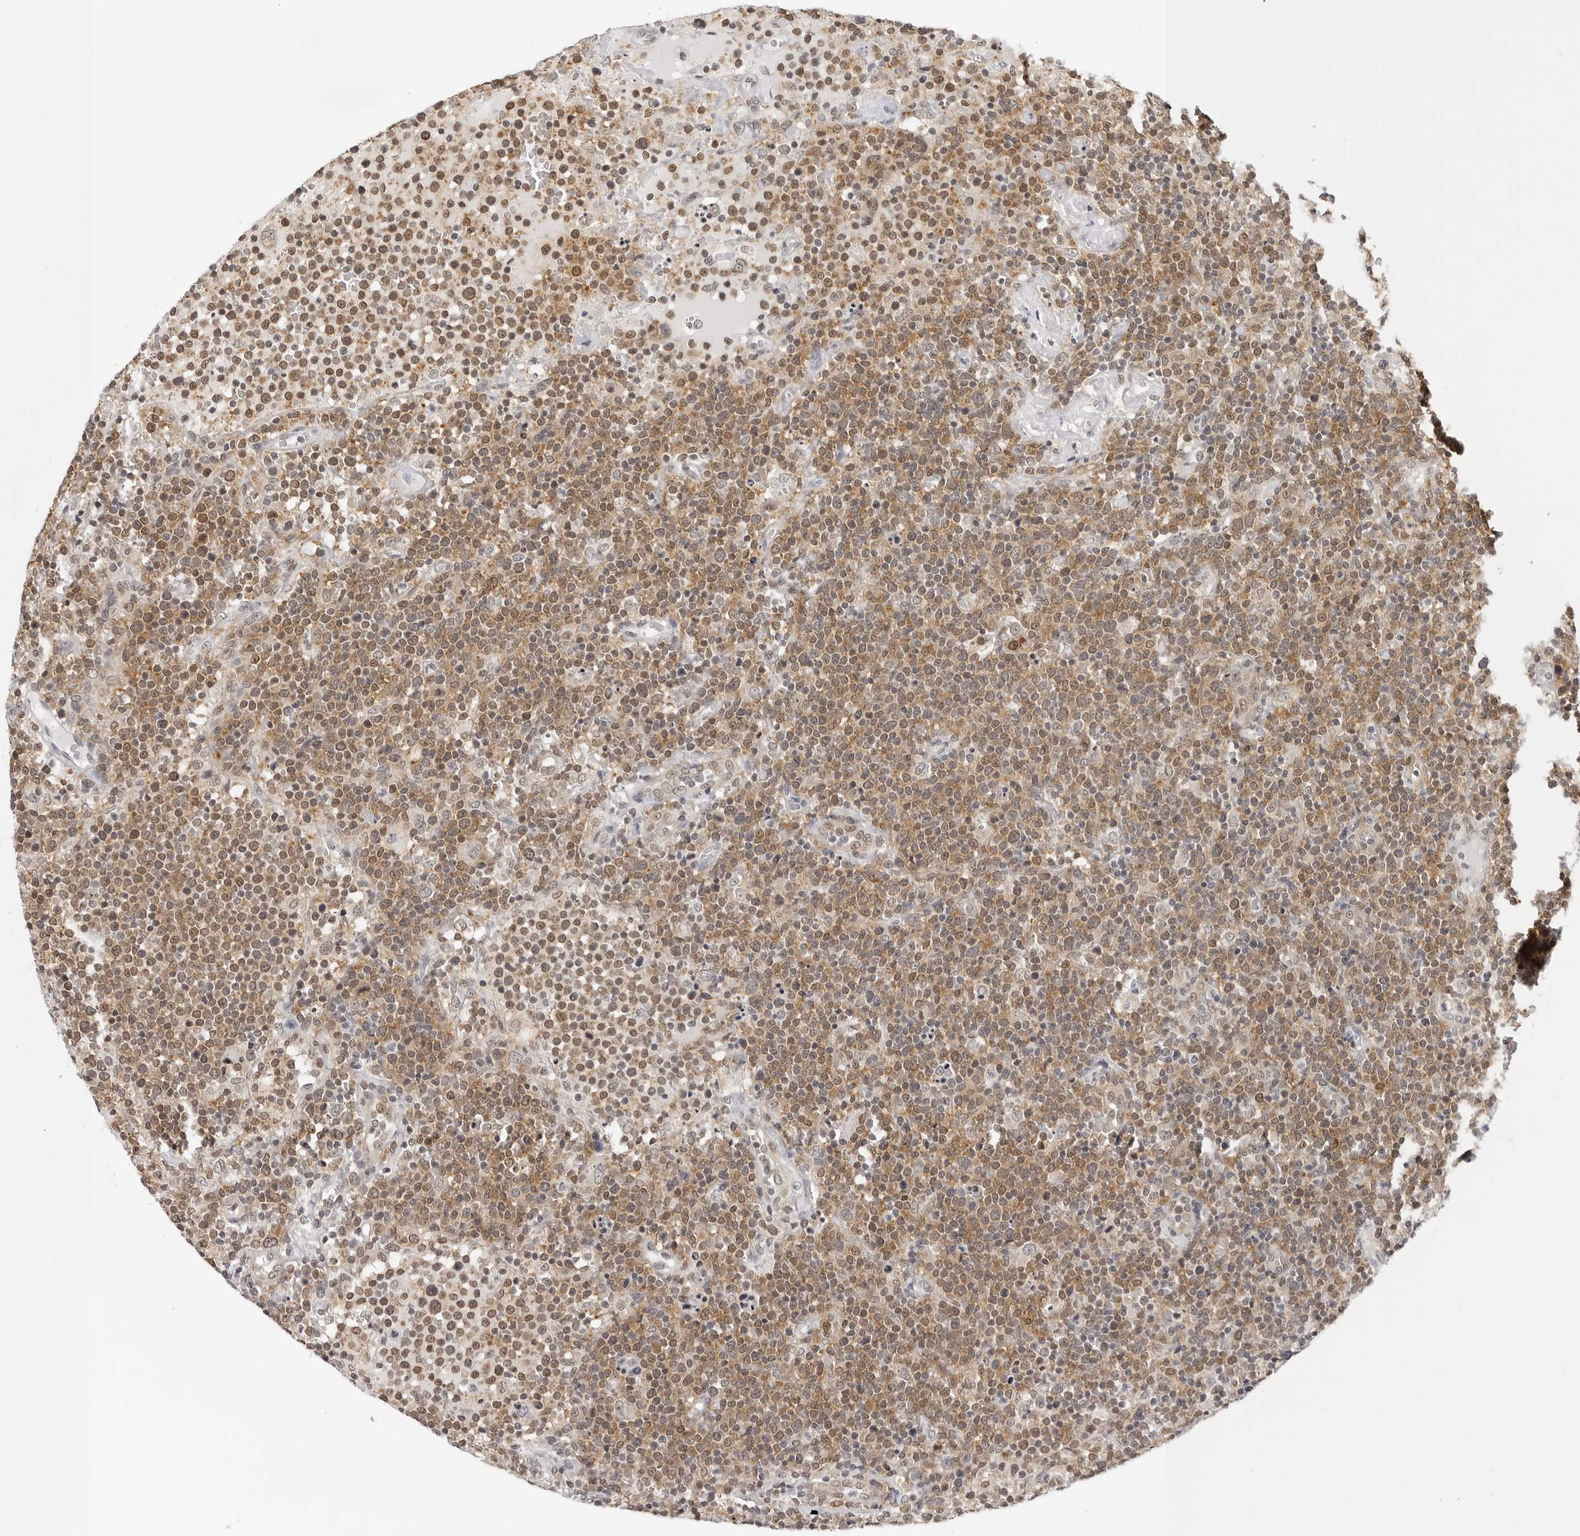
{"staining": {"intensity": "moderate", "quantity": ">75%", "location": "cytoplasmic/membranous,nuclear"}, "tissue": "lymphoma", "cell_type": "Tumor cells", "image_type": "cancer", "snomed": [{"axis": "morphology", "description": "Malignant lymphoma, non-Hodgkin's type, High grade"}, {"axis": "topography", "description": "Lymph node"}], "caption": "Malignant lymphoma, non-Hodgkin's type (high-grade) tissue demonstrates moderate cytoplasmic/membranous and nuclear positivity in about >75% of tumor cells", "gene": "WDR77", "patient": {"sex": "male", "age": 61}}